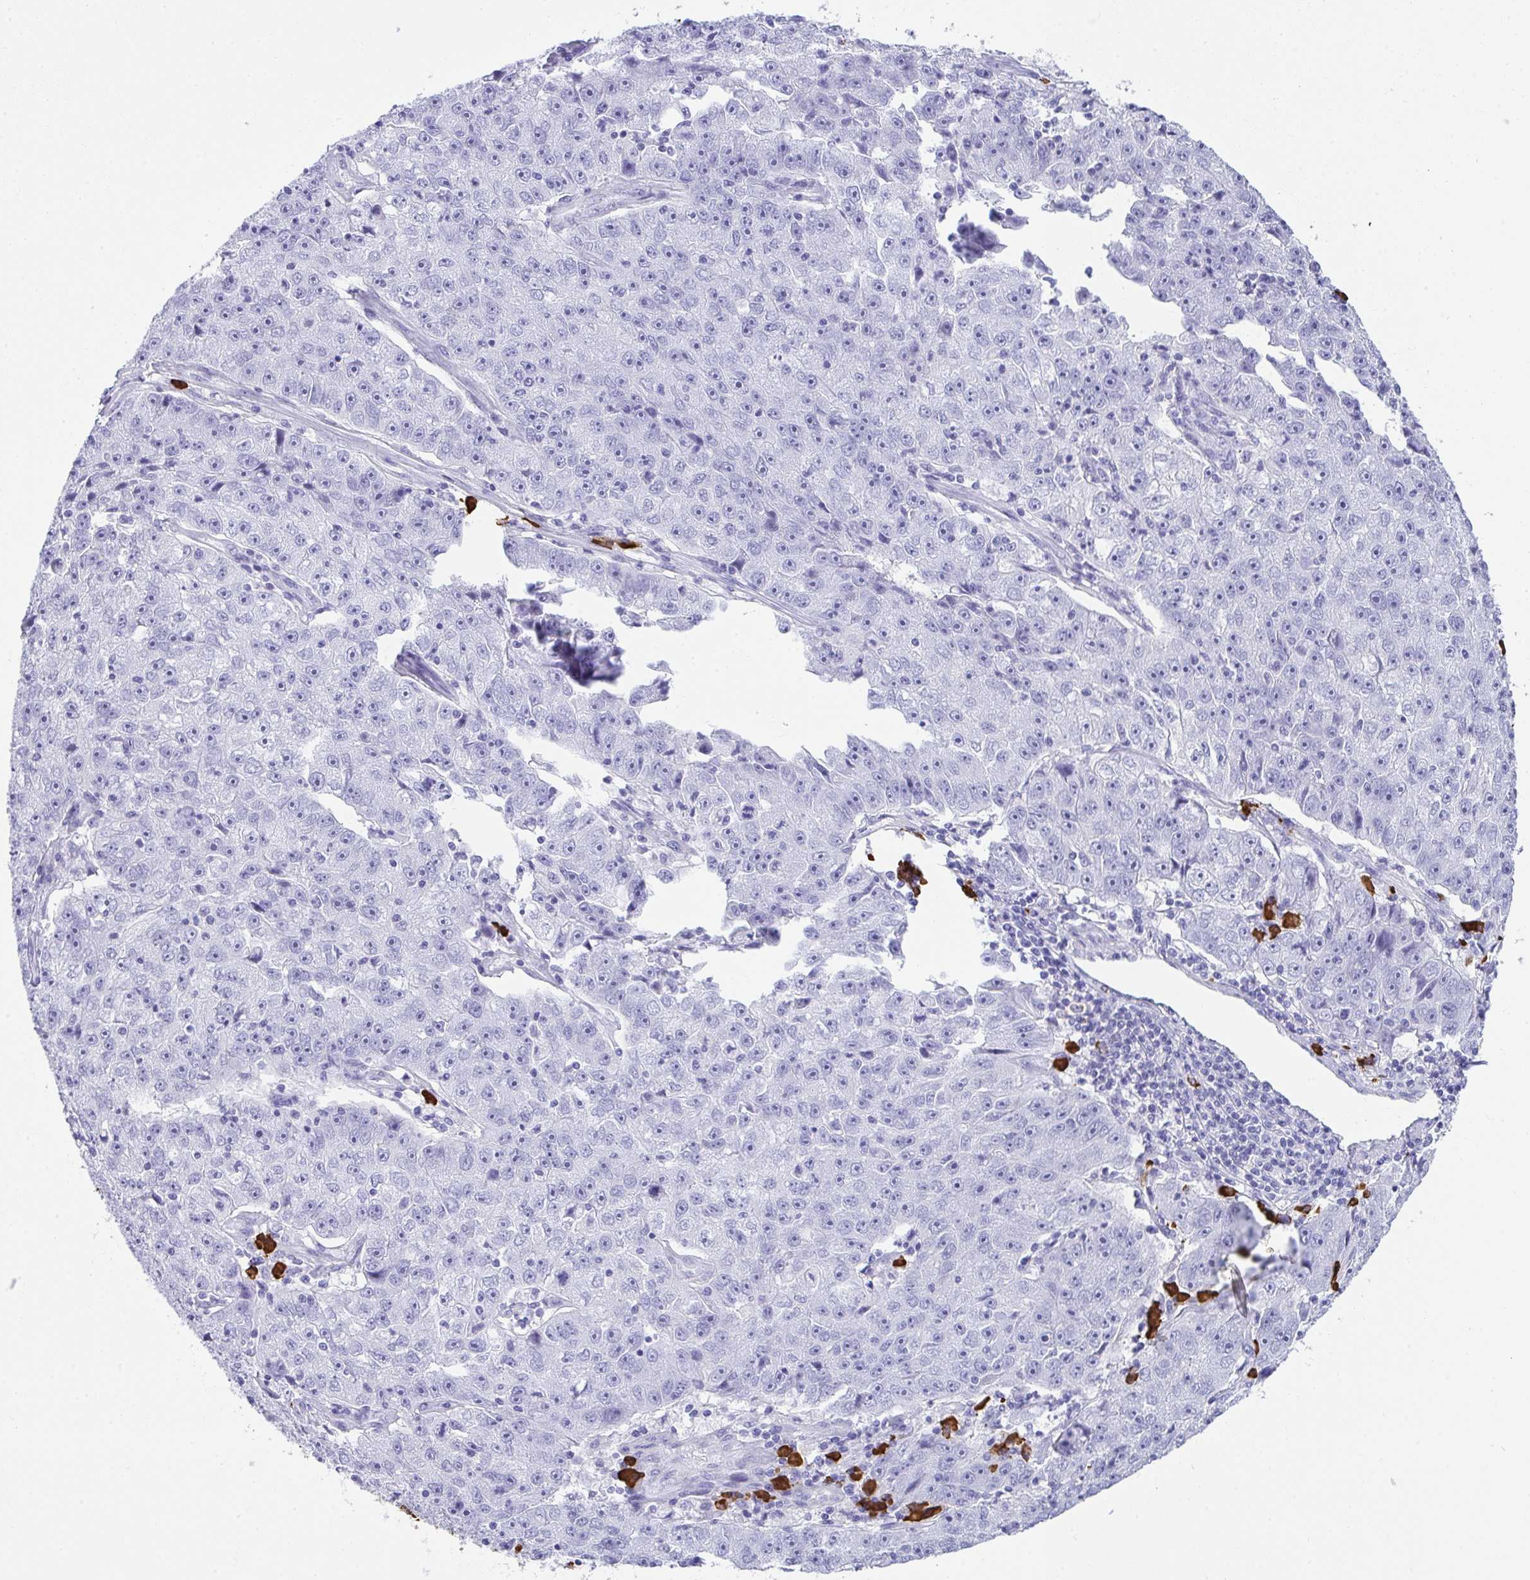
{"staining": {"intensity": "negative", "quantity": "none", "location": "none"}, "tissue": "lung cancer", "cell_type": "Tumor cells", "image_type": "cancer", "snomed": [{"axis": "morphology", "description": "Normal morphology"}, {"axis": "morphology", "description": "Adenocarcinoma, NOS"}, {"axis": "topography", "description": "Lymph node"}, {"axis": "topography", "description": "Lung"}], "caption": "IHC image of neoplastic tissue: human lung adenocarcinoma stained with DAB (3,3'-diaminobenzidine) reveals no significant protein positivity in tumor cells. (DAB IHC with hematoxylin counter stain).", "gene": "CDADC1", "patient": {"sex": "female", "age": 57}}